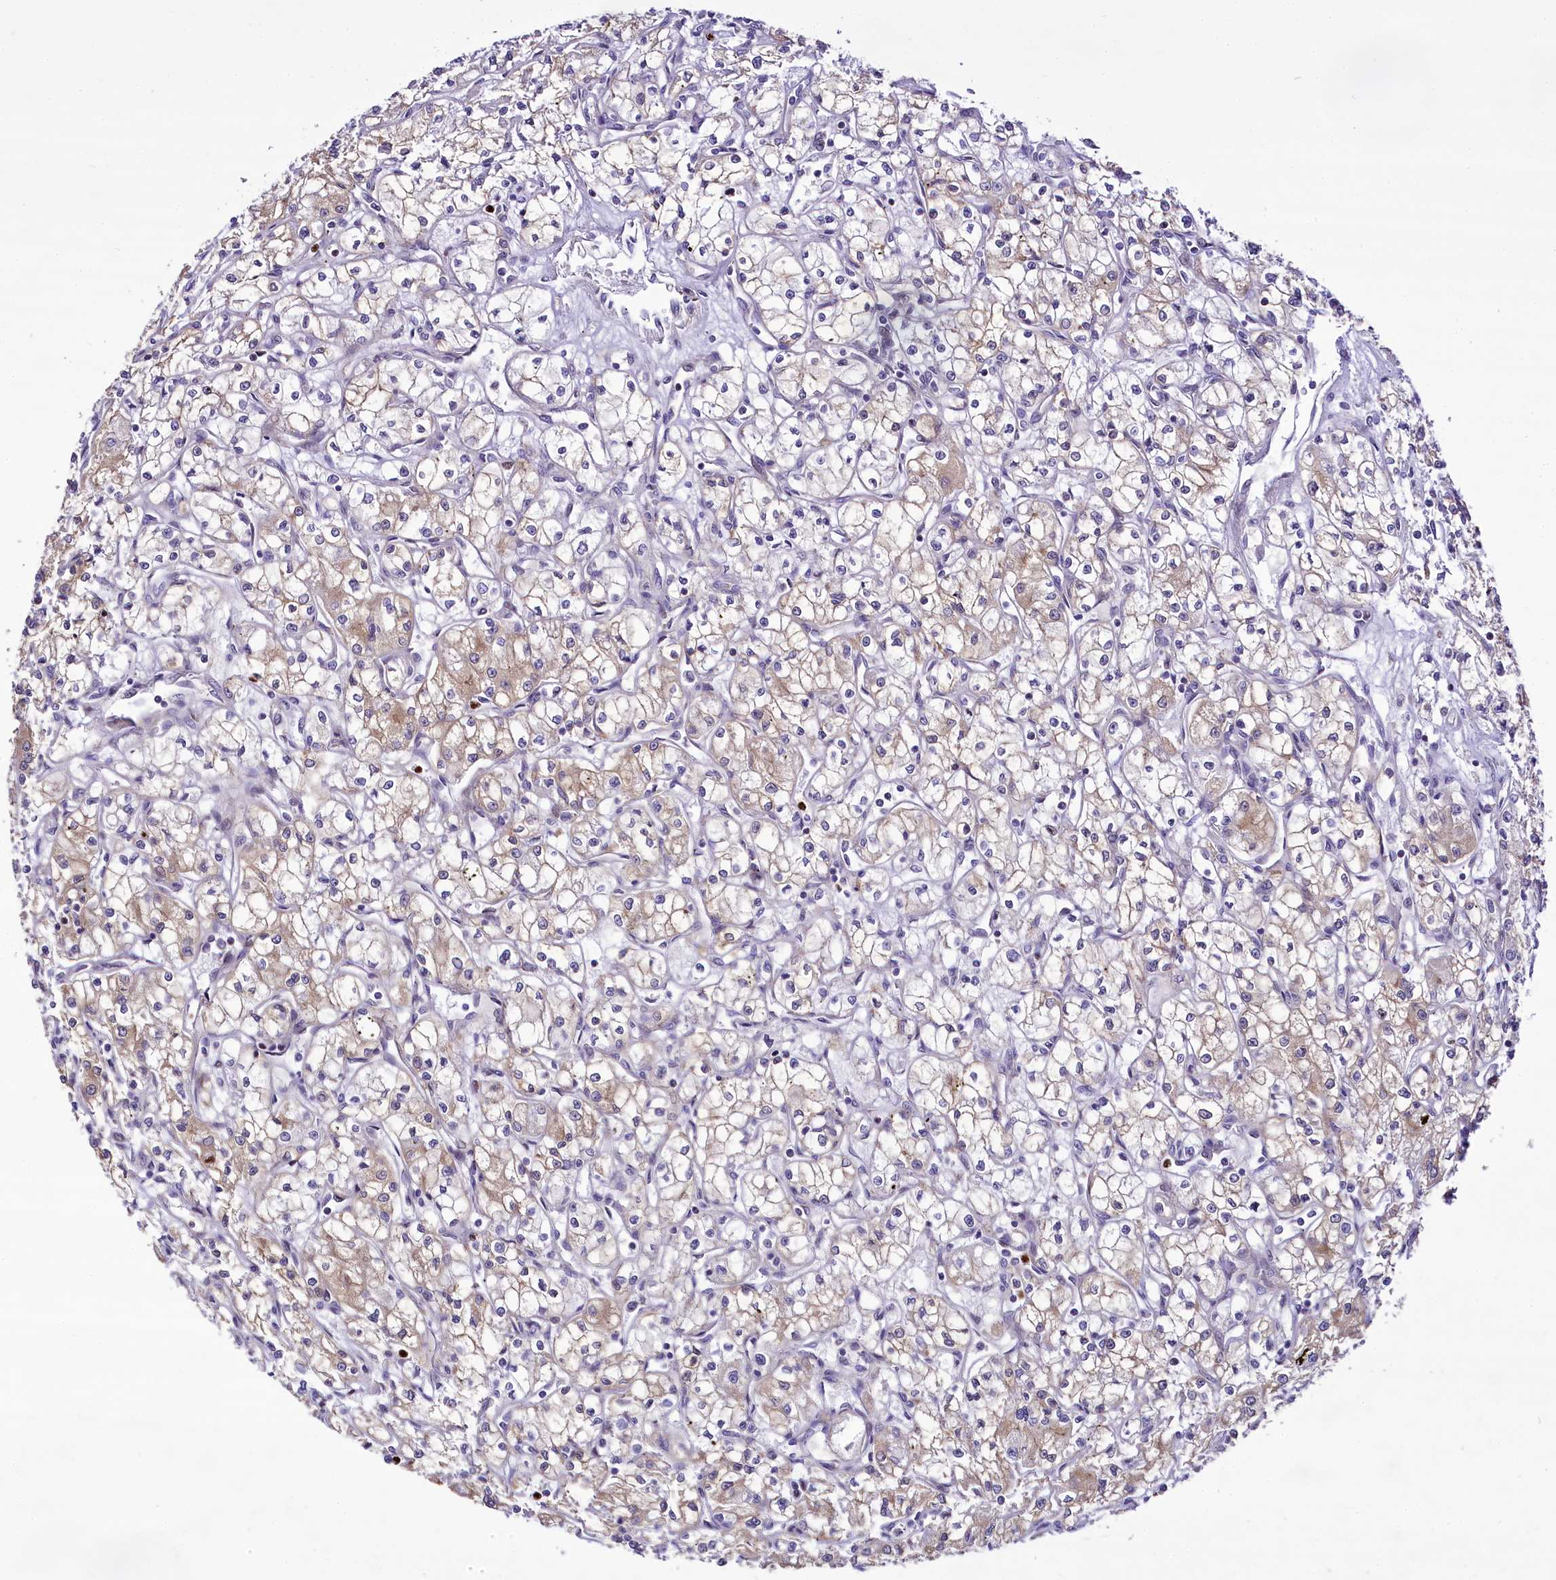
{"staining": {"intensity": "weak", "quantity": "<25%", "location": "cytoplasmic/membranous"}, "tissue": "renal cancer", "cell_type": "Tumor cells", "image_type": "cancer", "snomed": [{"axis": "morphology", "description": "Adenocarcinoma, NOS"}, {"axis": "topography", "description": "Kidney"}], "caption": "An image of human renal cancer is negative for staining in tumor cells.", "gene": "ZC3H12C", "patient": {"sex": "male", "age": 59}}